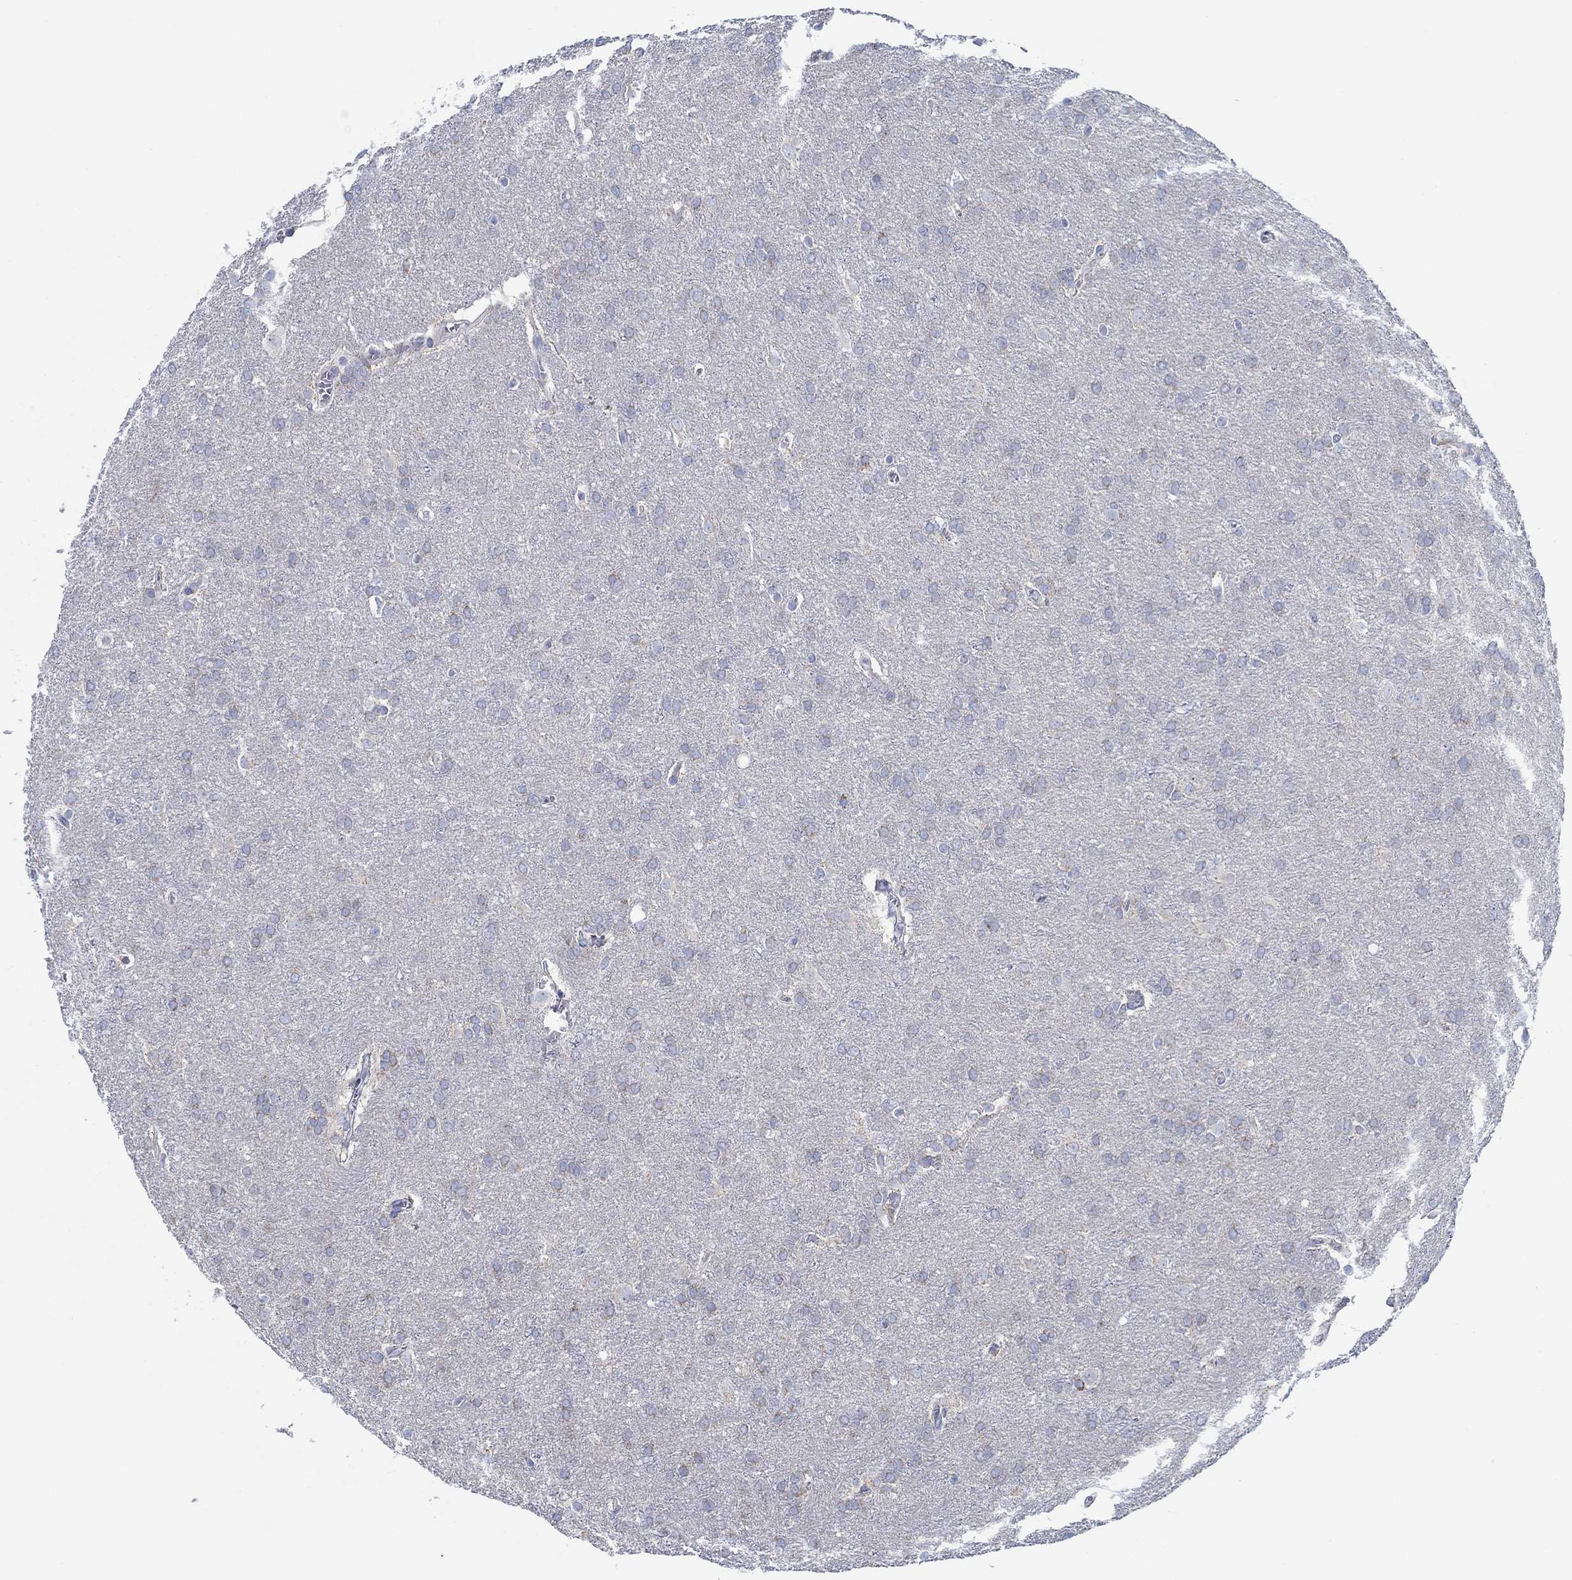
{"staining": {"intensity": "negative", "quantity": "none", "location": "none"}, "tissue": "glioma", "cell_type": "Tumor cells", "image_type": "cancer", "snomed": [{"axis": "morphology", "description": "Glioma, malignant, Low grade"}, {"axis": "topography", "description": "Brain"}], "caption": "Glioma was stained to show a protein in brown. There is no significant positivity in tumor cells.", "gene": "GLOD5", "patient": {"sex": "female", "age": 32}}